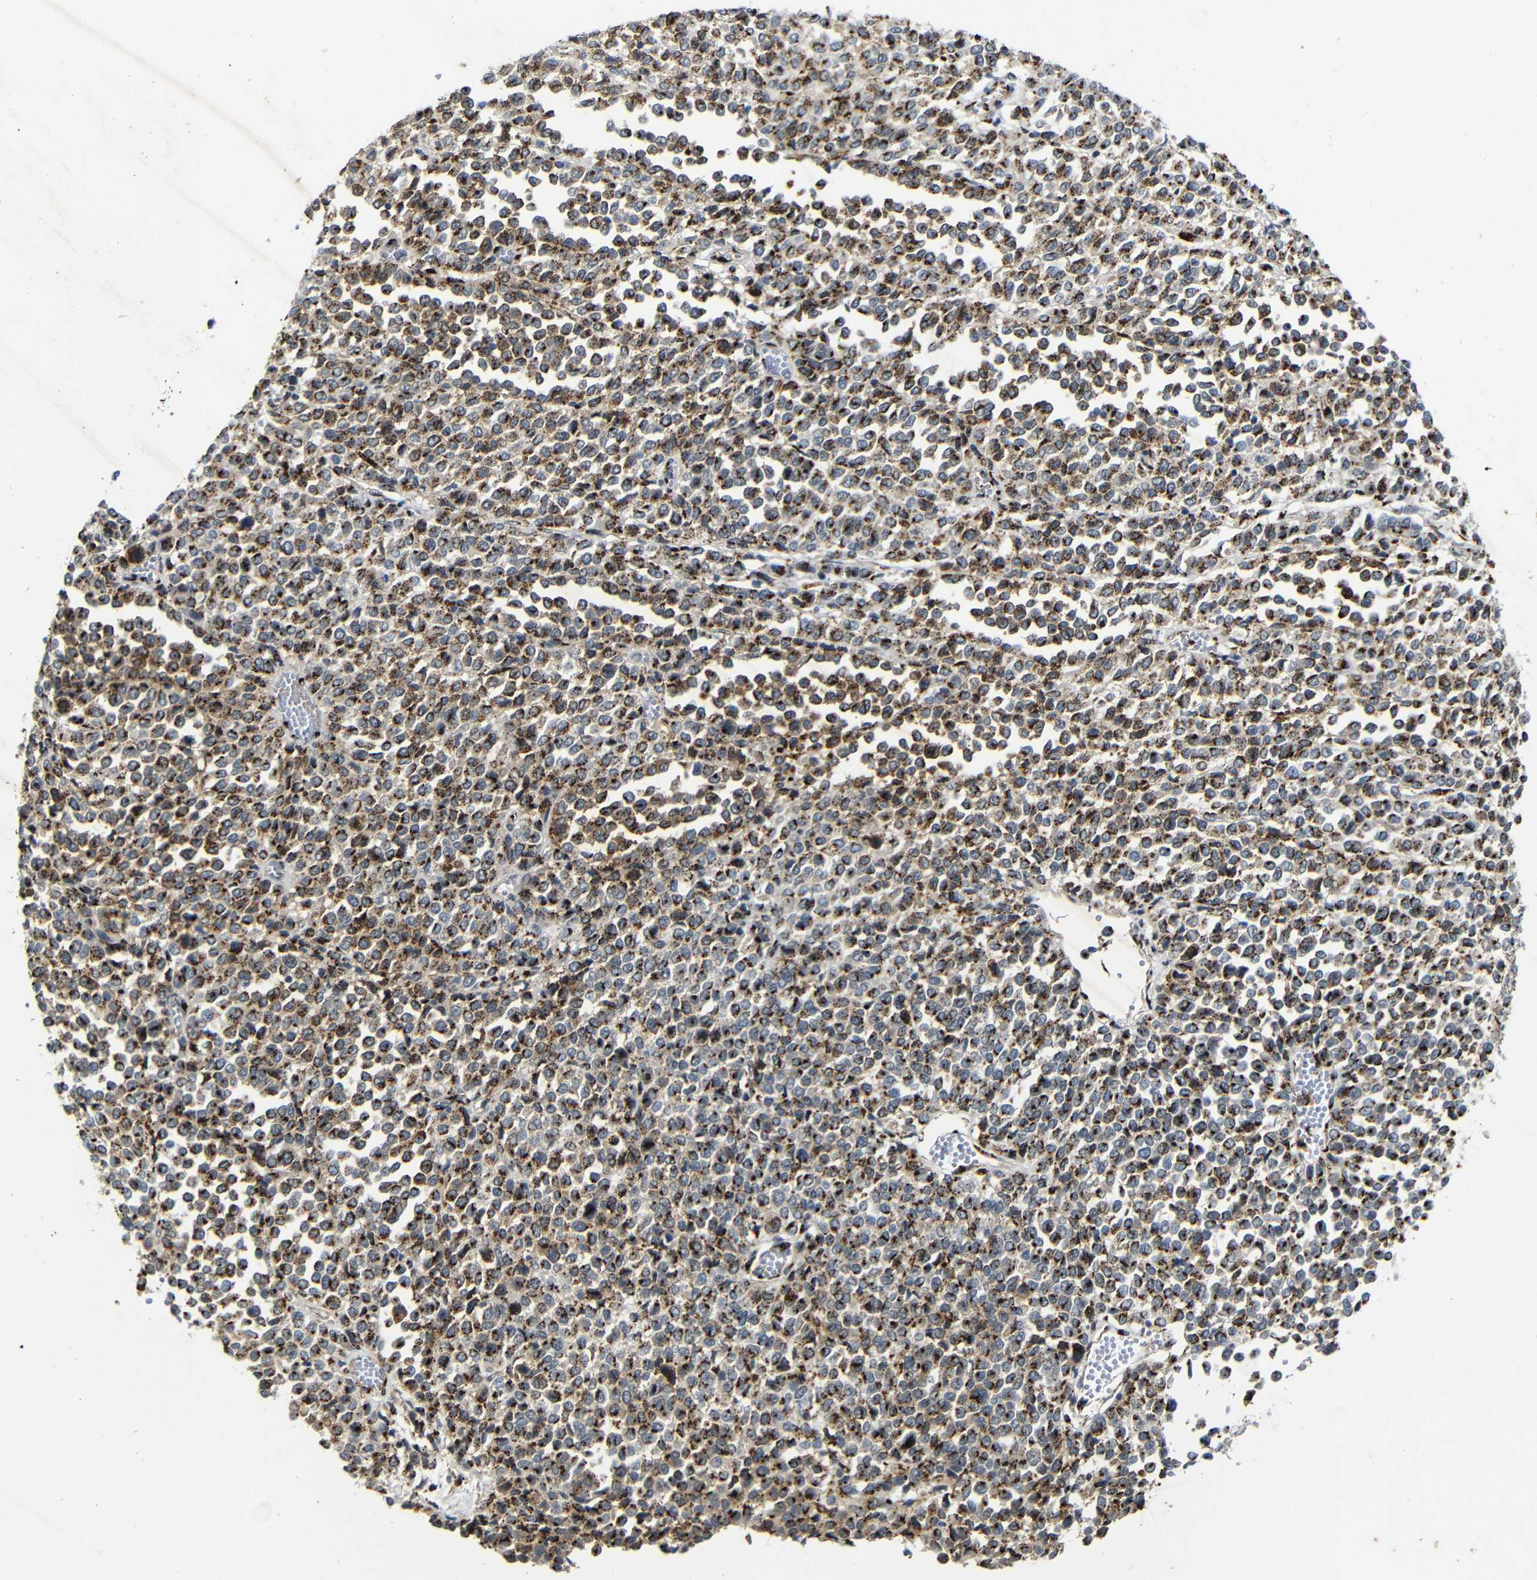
{"staining": {"intensity": "strong", "quantity": ">75%", "location": "cytoplasmic/membranous"}, "tissue": "melanoma", "cell_type": "Tumor cells", "image_type": "cancer", "snomed": [{"axis": "morphology", "description": "Malignant melanoma, Metastatic site"}, {"axis": "topography", "description": "Pancreas"}], "caption": "A high-resolution micrograph shows immunohistochemistry (IHC) staining of malignant melanoma (metastatic site), which demonstrates strong cytoplasmic/membranous expression in approximately >75% of tumor cells.", "gene": "TGOLN2", "patient": {"sex": "female", "age": 30}}